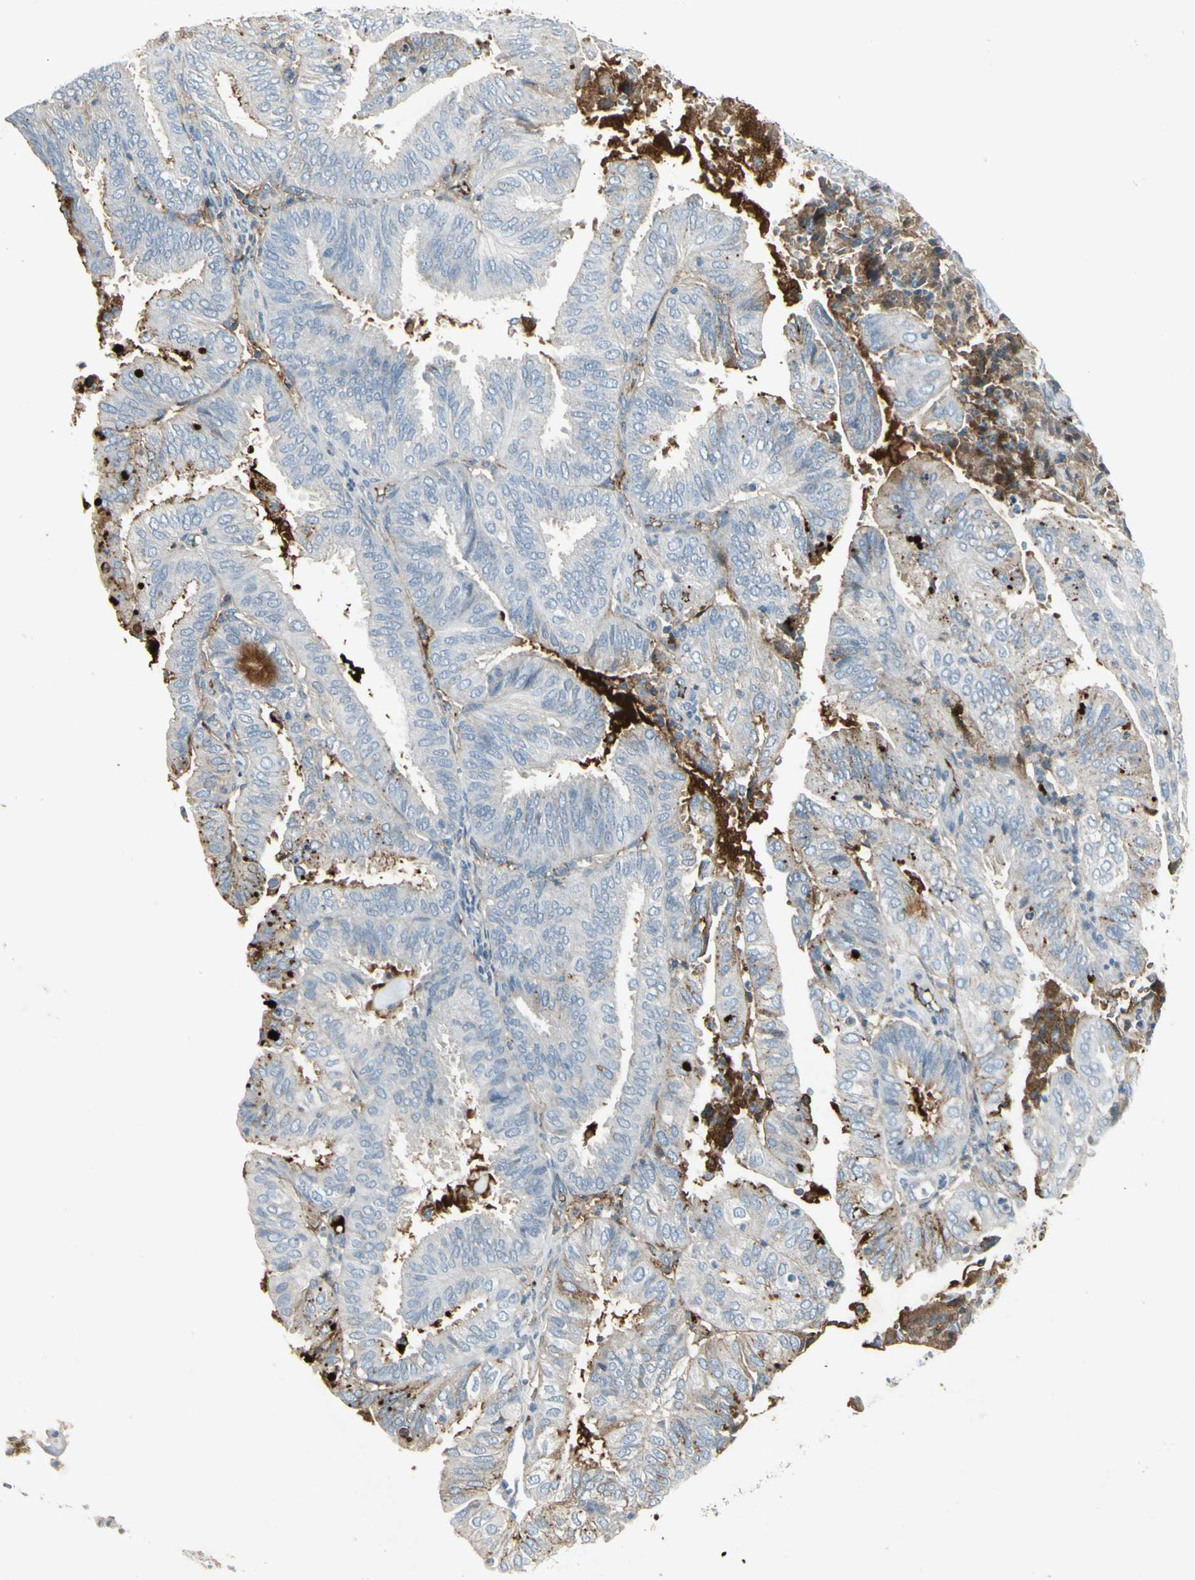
{"staining": {"intensity": "negative", "quantity": "none", "location": "none"}, "tissue": "endometrial cancer", "cell_type": "Tumor cells", "image_type": "cancer", "snomed": [{"axis": "morphology", "description": "Adenocarcinoma, NOS"}, {"axis": "topography", "description": "Uterus"}], "caption": "The image displays no significant staining in tumor cells of endometrial adenocarcinoma. The staining is performed using DAB brown chromogen with nuclei counter-stained in using hematoxylin.", "gene": "IGHM", "patient": {"sex": "female", "age": 60}}